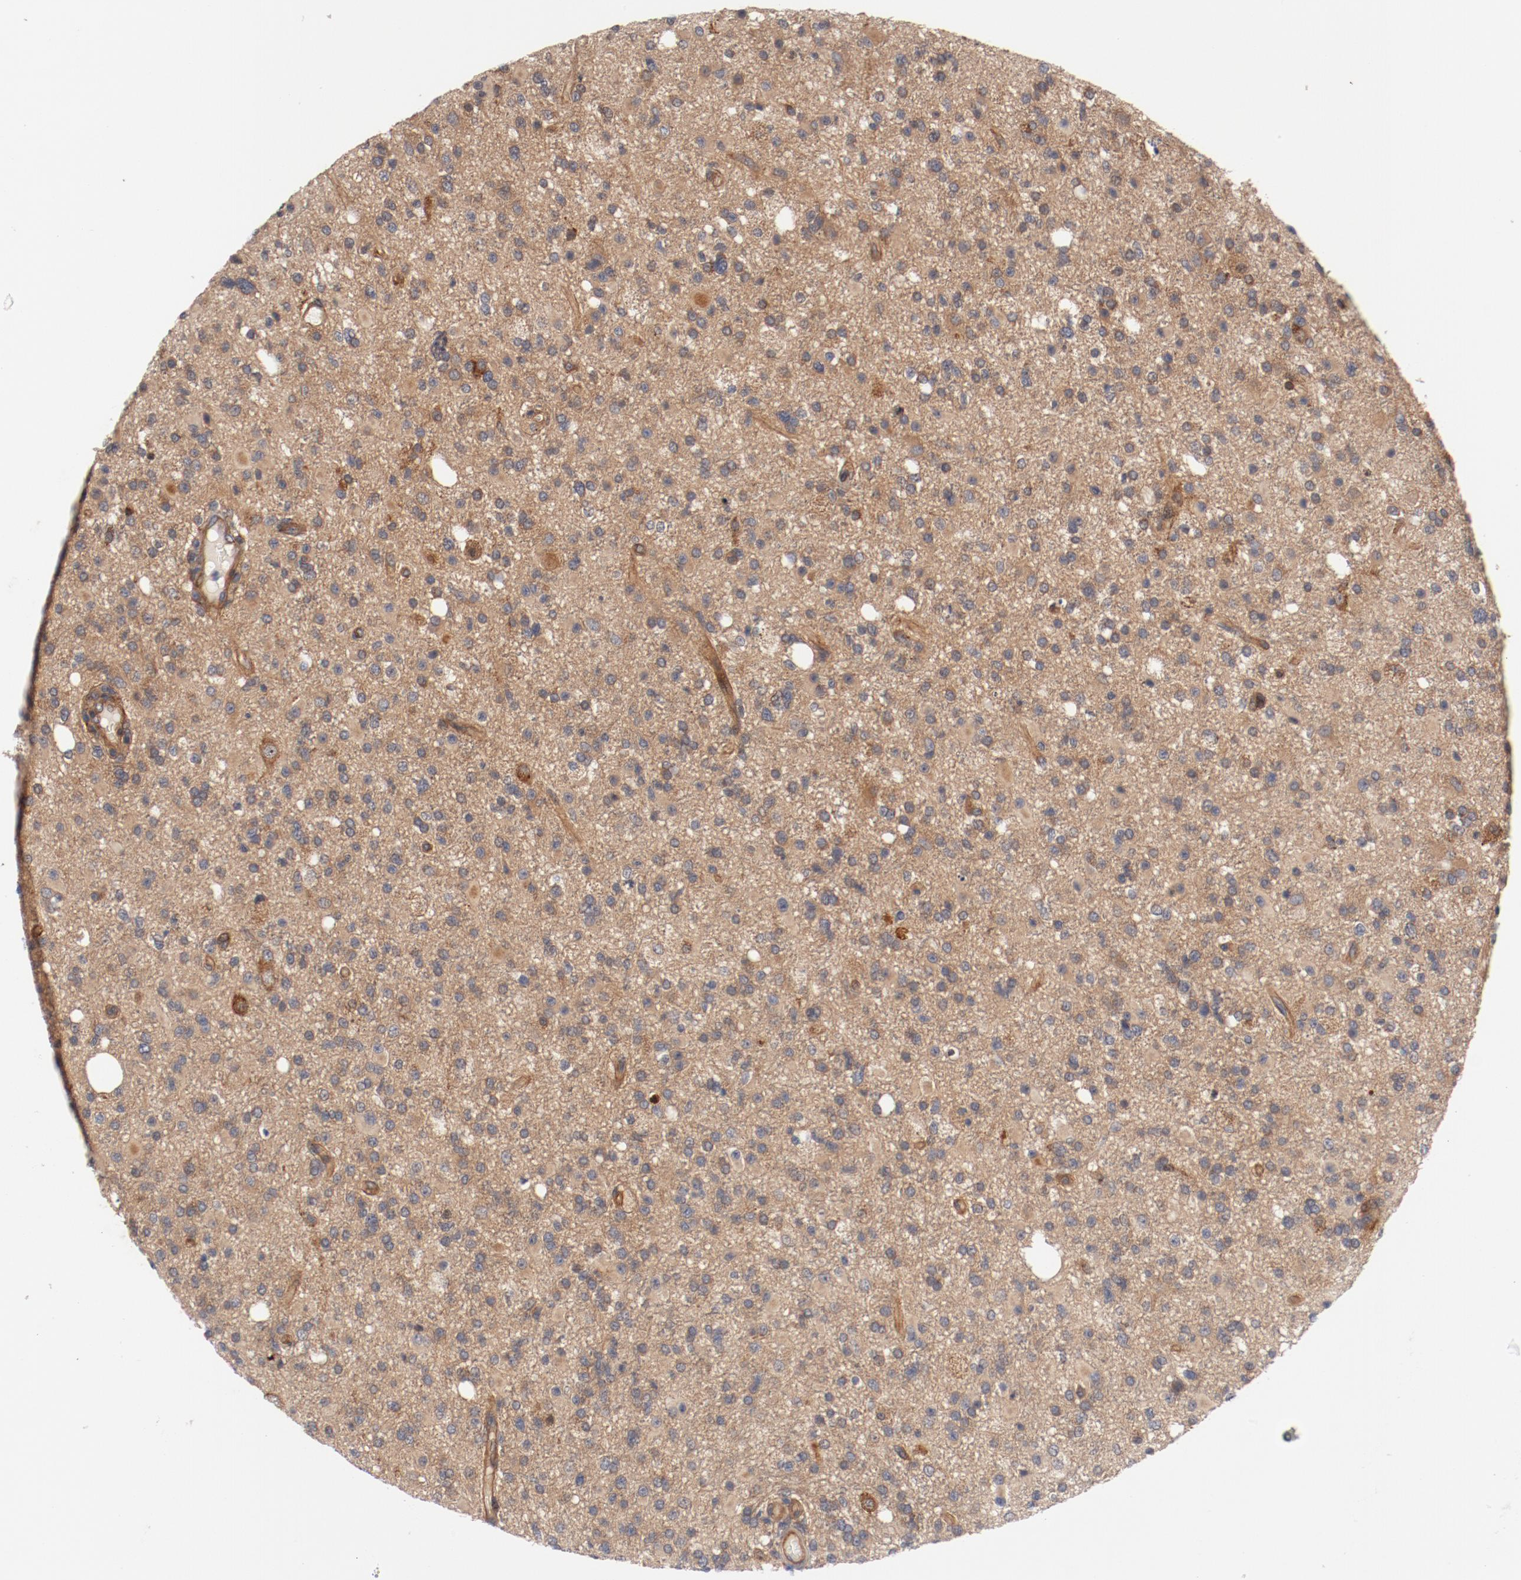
{"staining": {"intensity": "moderate", "quantity": ">75%", "location": "cytoplasmic/membranous"}, "tissue": "glioma", "cell_type": "Tumor cells", "image_type": "cancer", "snomed": [{"axis": "morphology", "description": "Glioma, malignant, High grade"}, {"axis": "topography", "description": "Brain"}], "caption": "A histopathology image of human glioma stained for a protein demonstrates moderate cytoplasmic/membranous brown staining in tumor cells.", "gene": "PITPNM2", "patient": {"sex": "male", "age": 33}}